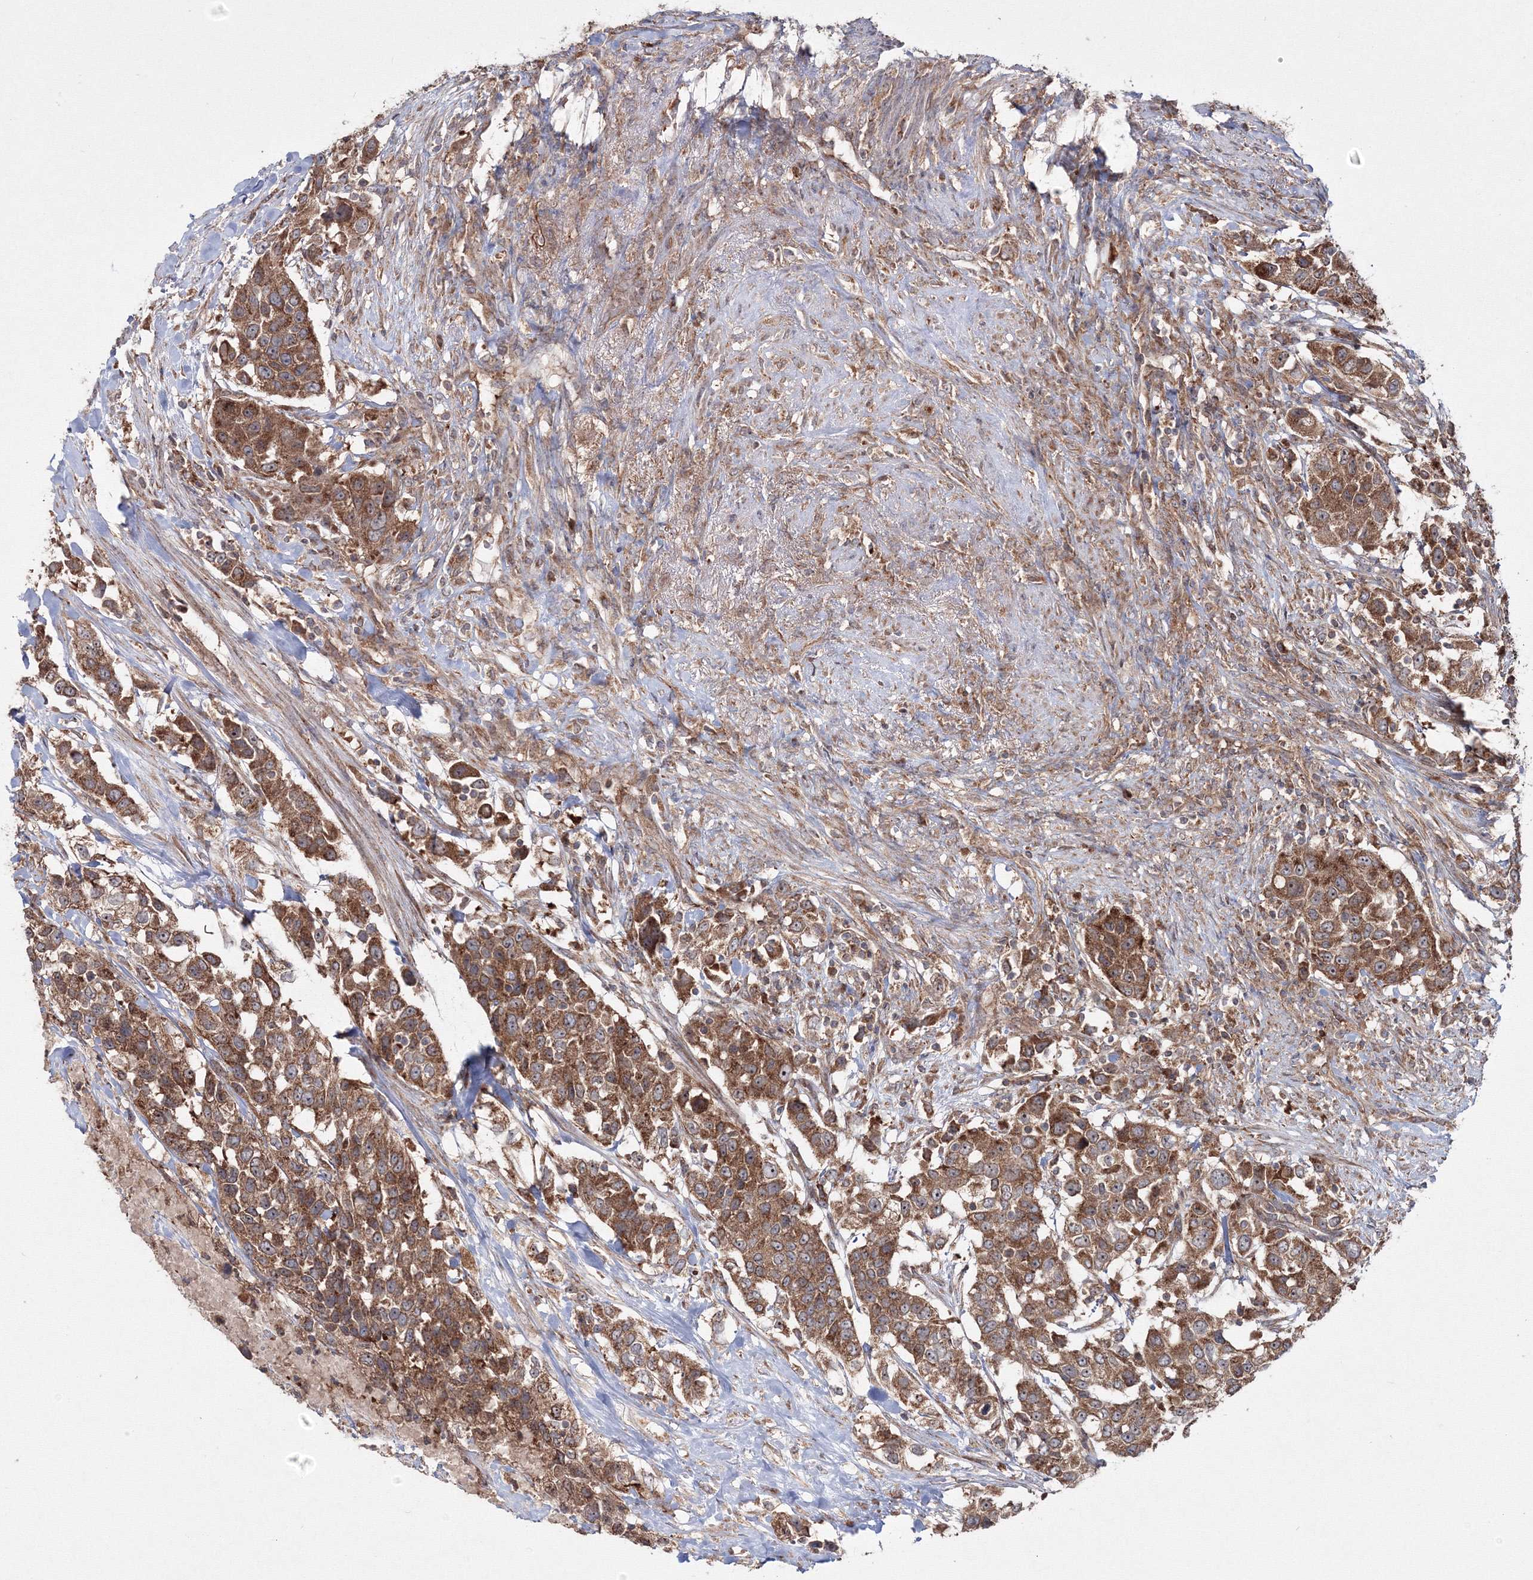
{"staining": {"intensity": "strong", "quantity": ">75%", "location": "cytoplasmic/membranous"}, "tissue": "urothelial cancer", "cell_type": "Tumor cells", "image_type": "cancer", "snomed": [{"axis": "morphology", "description": "Urothelial carcinoma, High grade"}, {"axis": "topography", "description": "Urinary bladder"}], "caption": "High-grade urothelial carcinoma tissue shows strong cytoplasmic/membranous positivity in approximately >75% of tumor cells", "gene": "PEX13", "patient": {"sex": "female", "age": 80}}